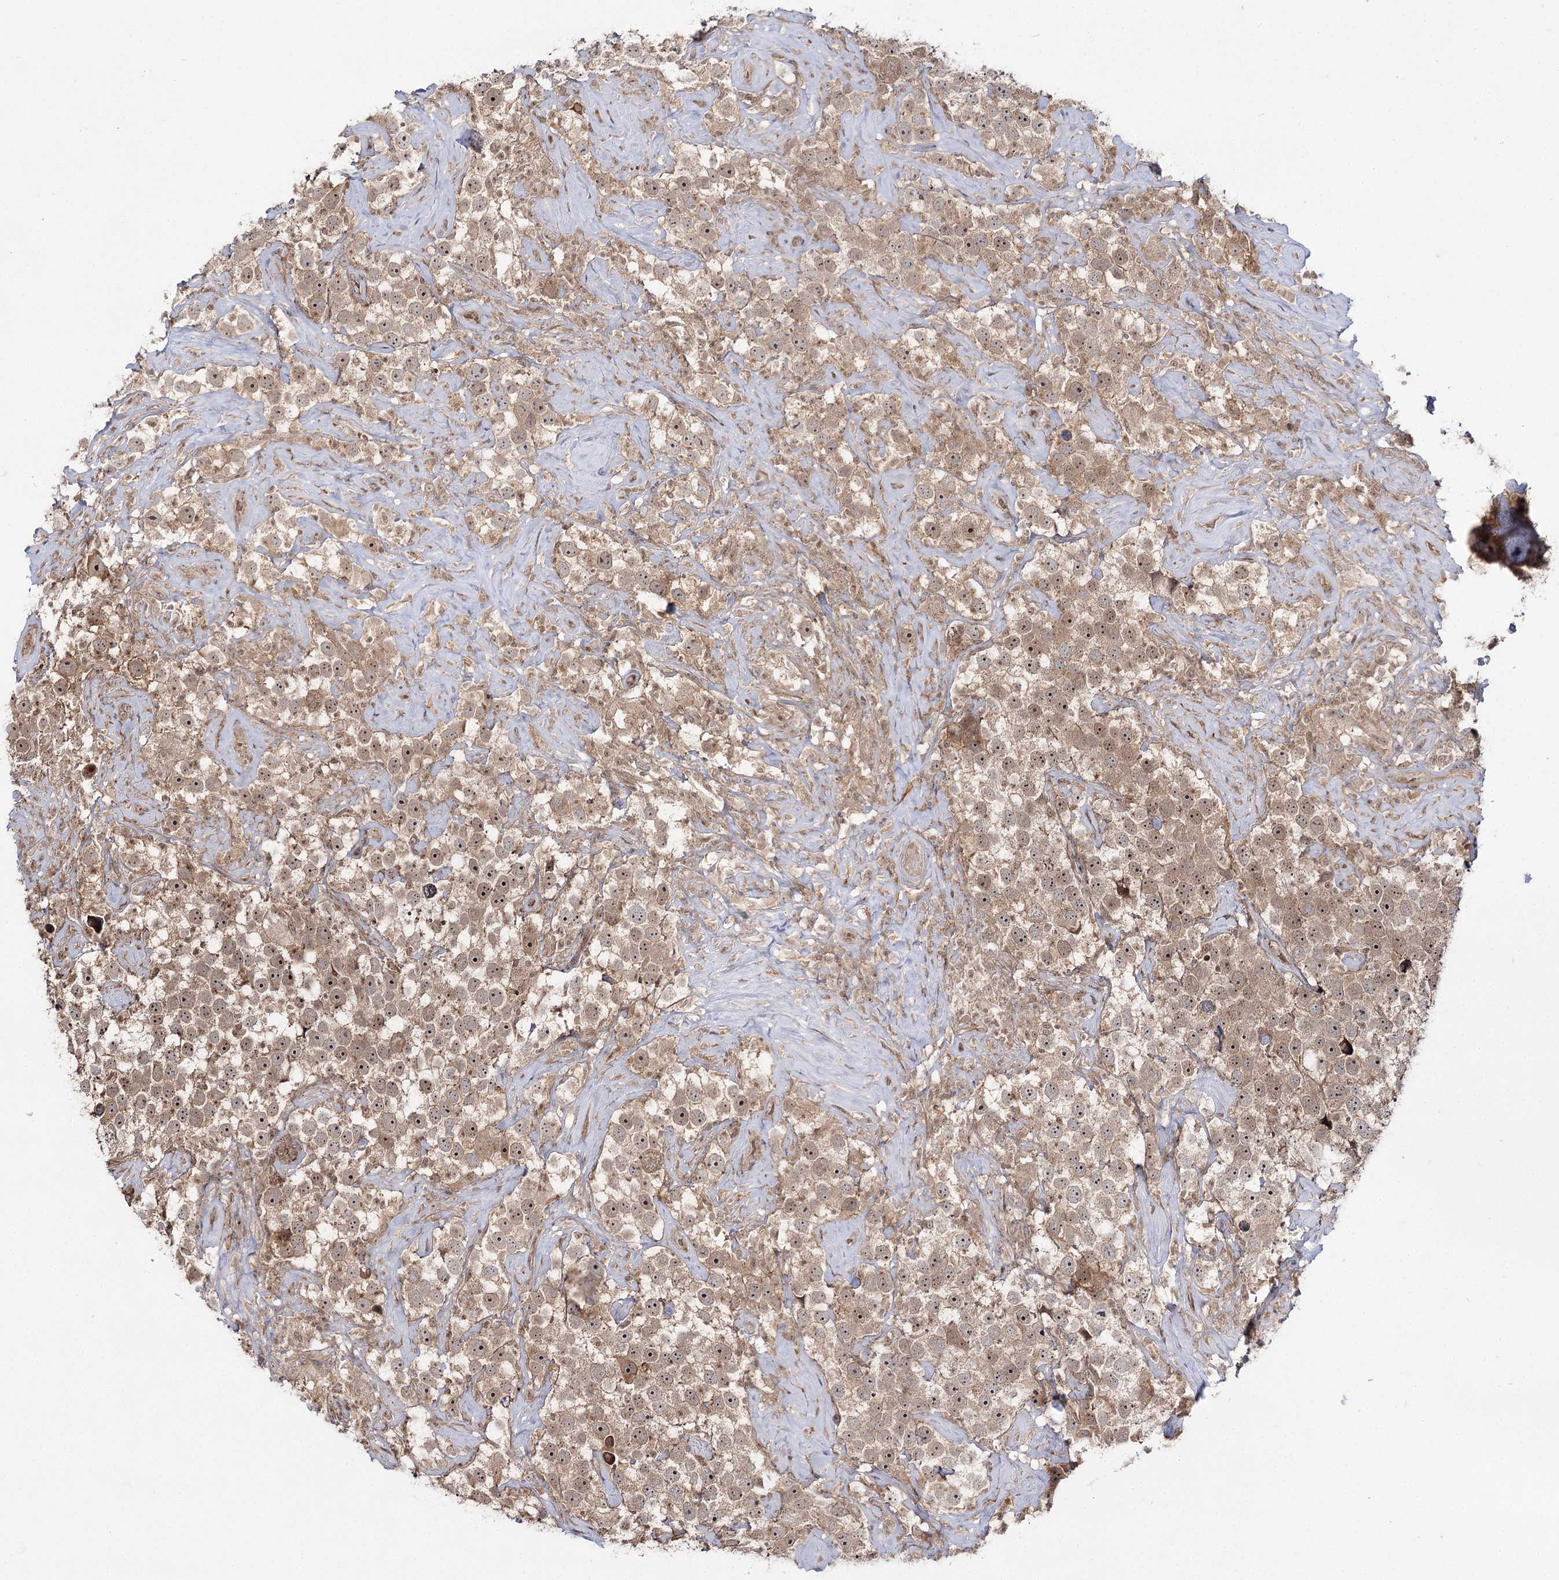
{"staining": {"intensity": "moderate", "quantity": ">75%", "location": "cytoplasmic/membranous,nuclear"}, "tissue": "testis cancer", "cell_type": "Tumor cells", "image_type": "cancer", "snomed": [{"axis": "morphology", "description": "Seminoma, NOS"}, {"axis": "topography", "description": "Testis"}], "caption": "DAB (3,3'-diaminobenzidine) immunohistochemical staining of human testis cancer exhibits moderate cytoplasmic/membranous and nuclear protein positivity in approximately >75% of tumor cells. Nuclei are stained in blue.", "gene": "WDR44", "patient": {"sex": "male", "age": 49}}